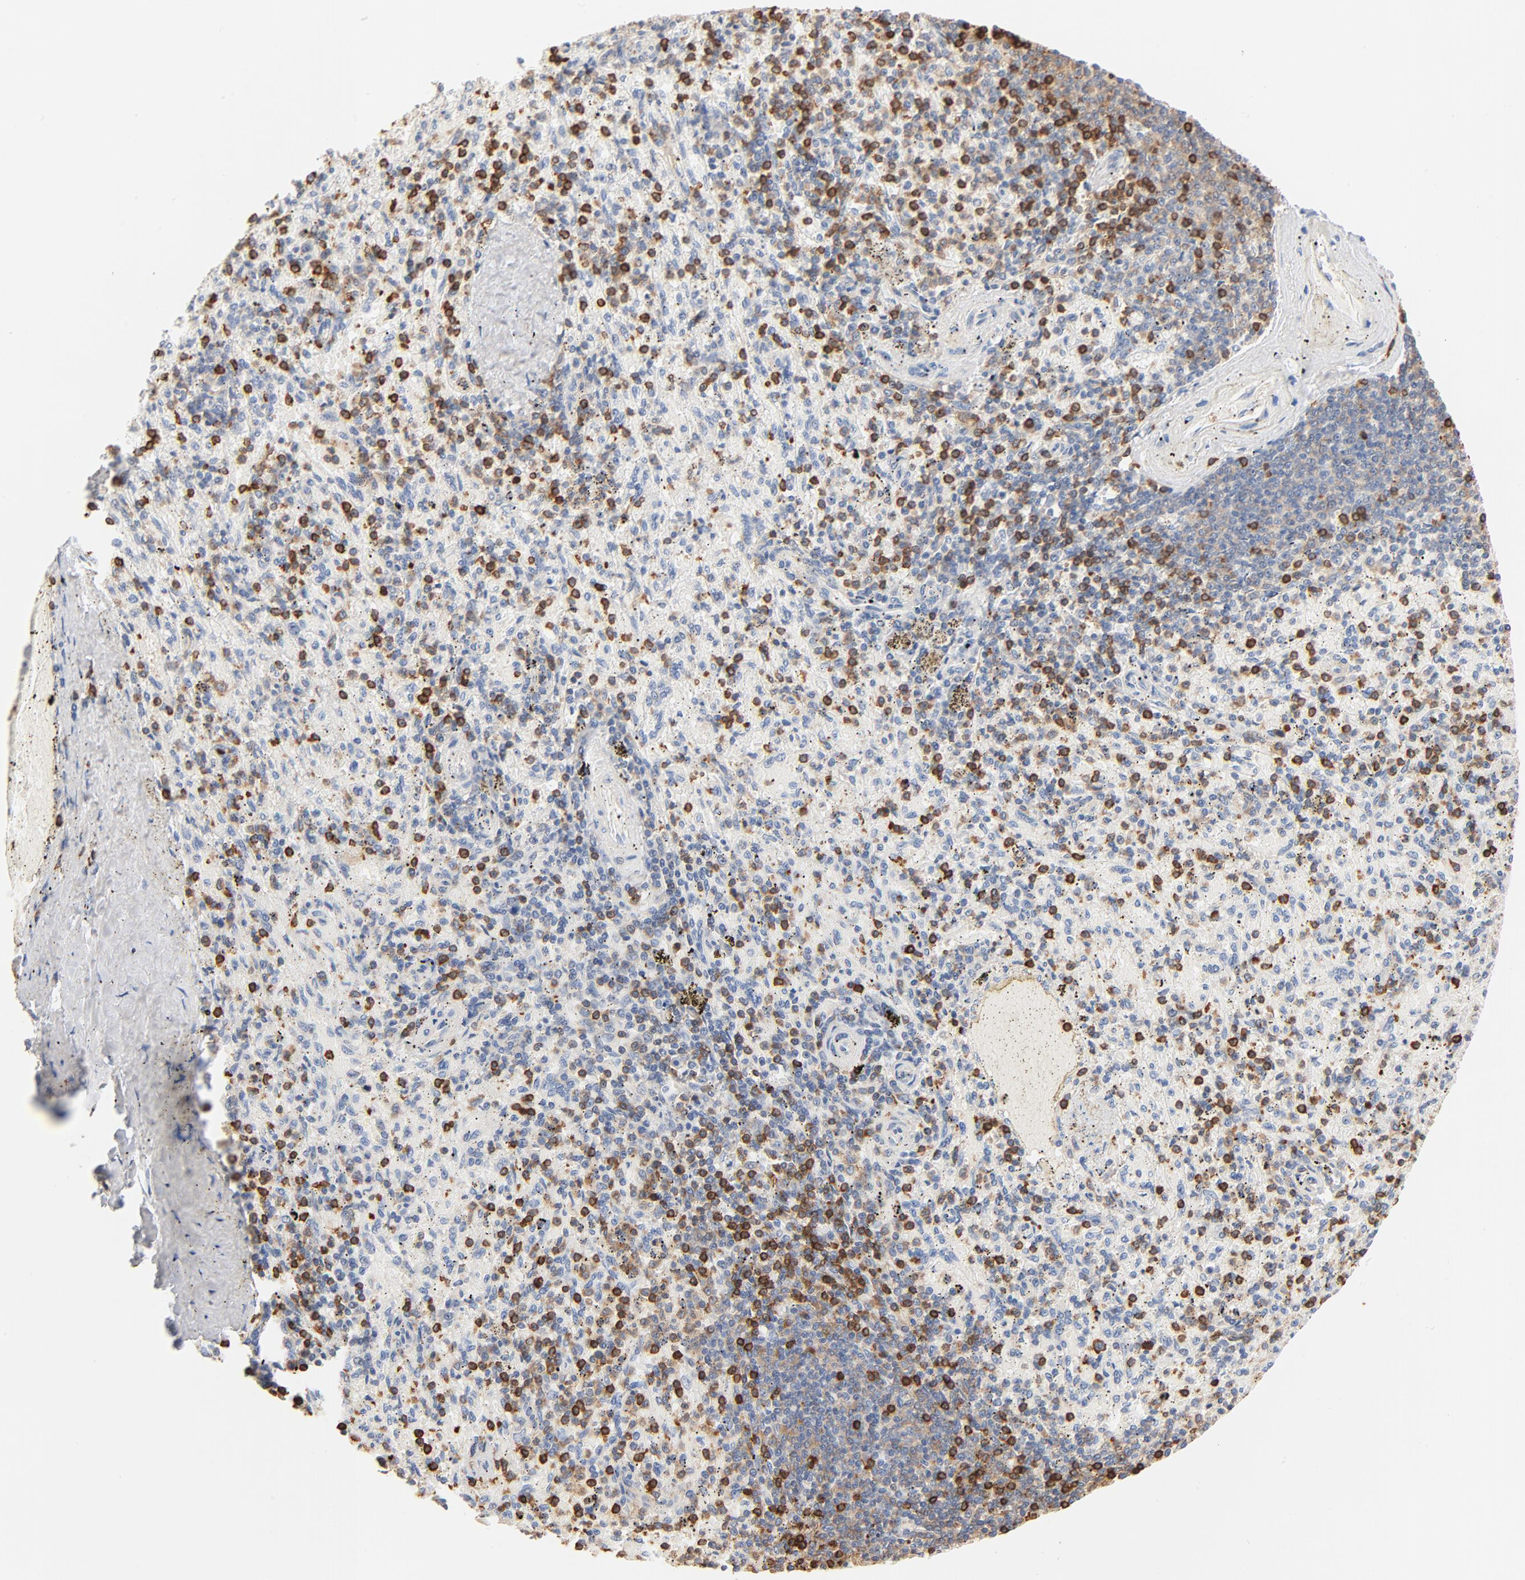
{"staining": {"intensity": "strong", "quantity": "25%-75%", "location": "cytoplasmic/membranous"}, "tissue": "spleen", "cell_type": "Cells in red pulp", "image_type": "normal", "snomed": [{"axis": "morphology", "description": "Normal tissue, NOS"}, {"axis": "topography", "description": "Spleen"}], "caption": "Protein analysis of unremarkable spleen demonstrates strong cytoplasmic/membranous expression in about 25%-75% of cells in red pulp.", "gene": "SH3KBP1", "patient": {"sex": "female", "age": 43}}